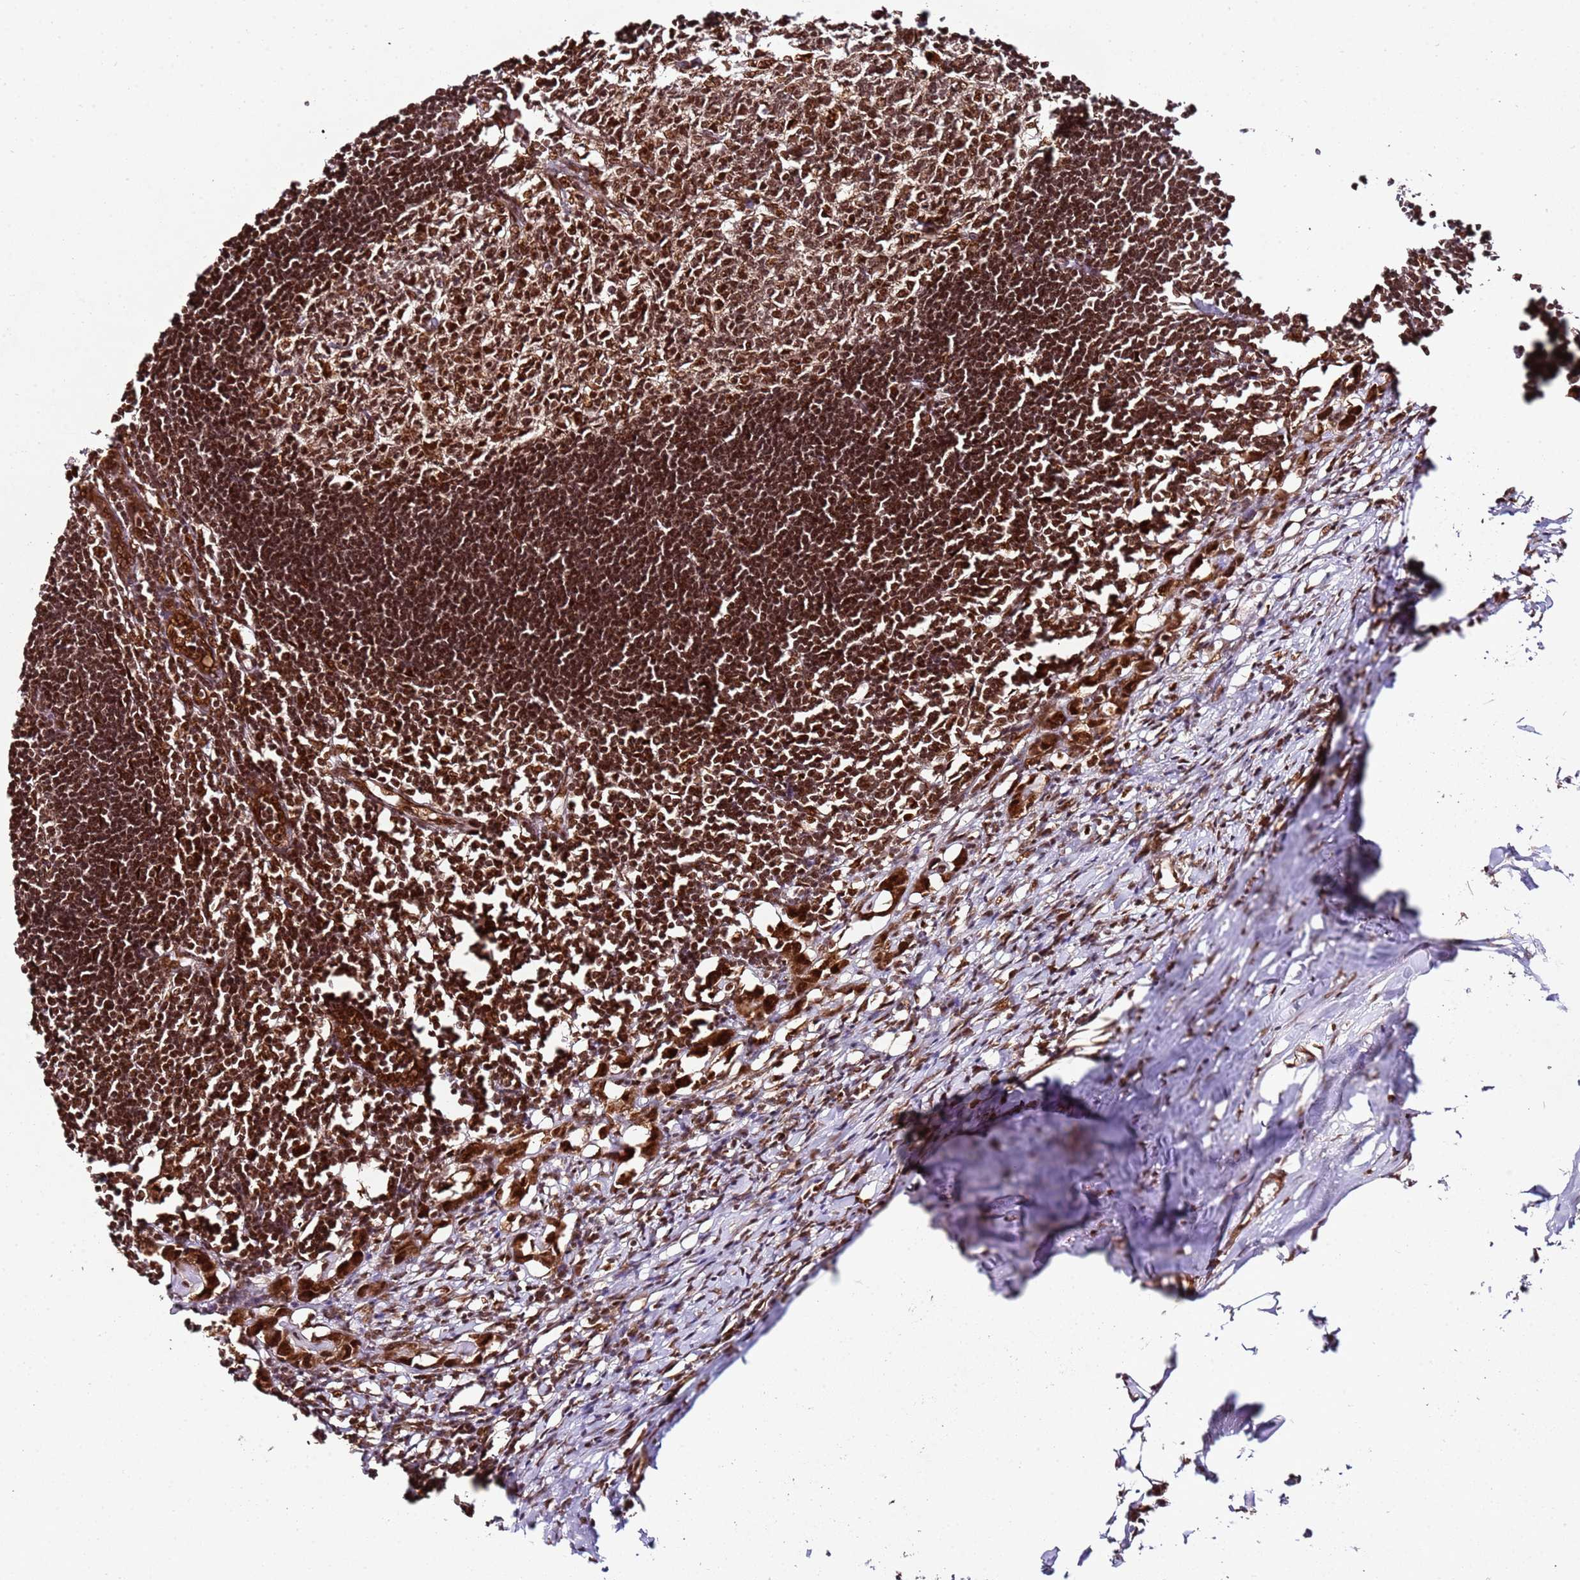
{"staining": {"intensity": "strong", "quantity": ">75%", "location": "nuclear"}, "tissue": "lymph node", "cell_type": "Germinal center cells", "image_type": "normal", "snomed": [{"axis": "morphology", "description": "Normal tissue, NOS"}, {"axis": "morphology", "description": "Malignant melanoma, Metastatic site"}, {"axis": "topography", "description": "Lymph node"}], "caption": "Immunohistochemistry (IHC) histopathology image of benign lymph node: lymph node stained using IHC demonstrates high levels of strong protein expression localized specifically in the nuclear of germinal center cells, appearing as a nuclear brown color.", "gene": "XRN2", "patient": {"sex": "male", "age": 41}}